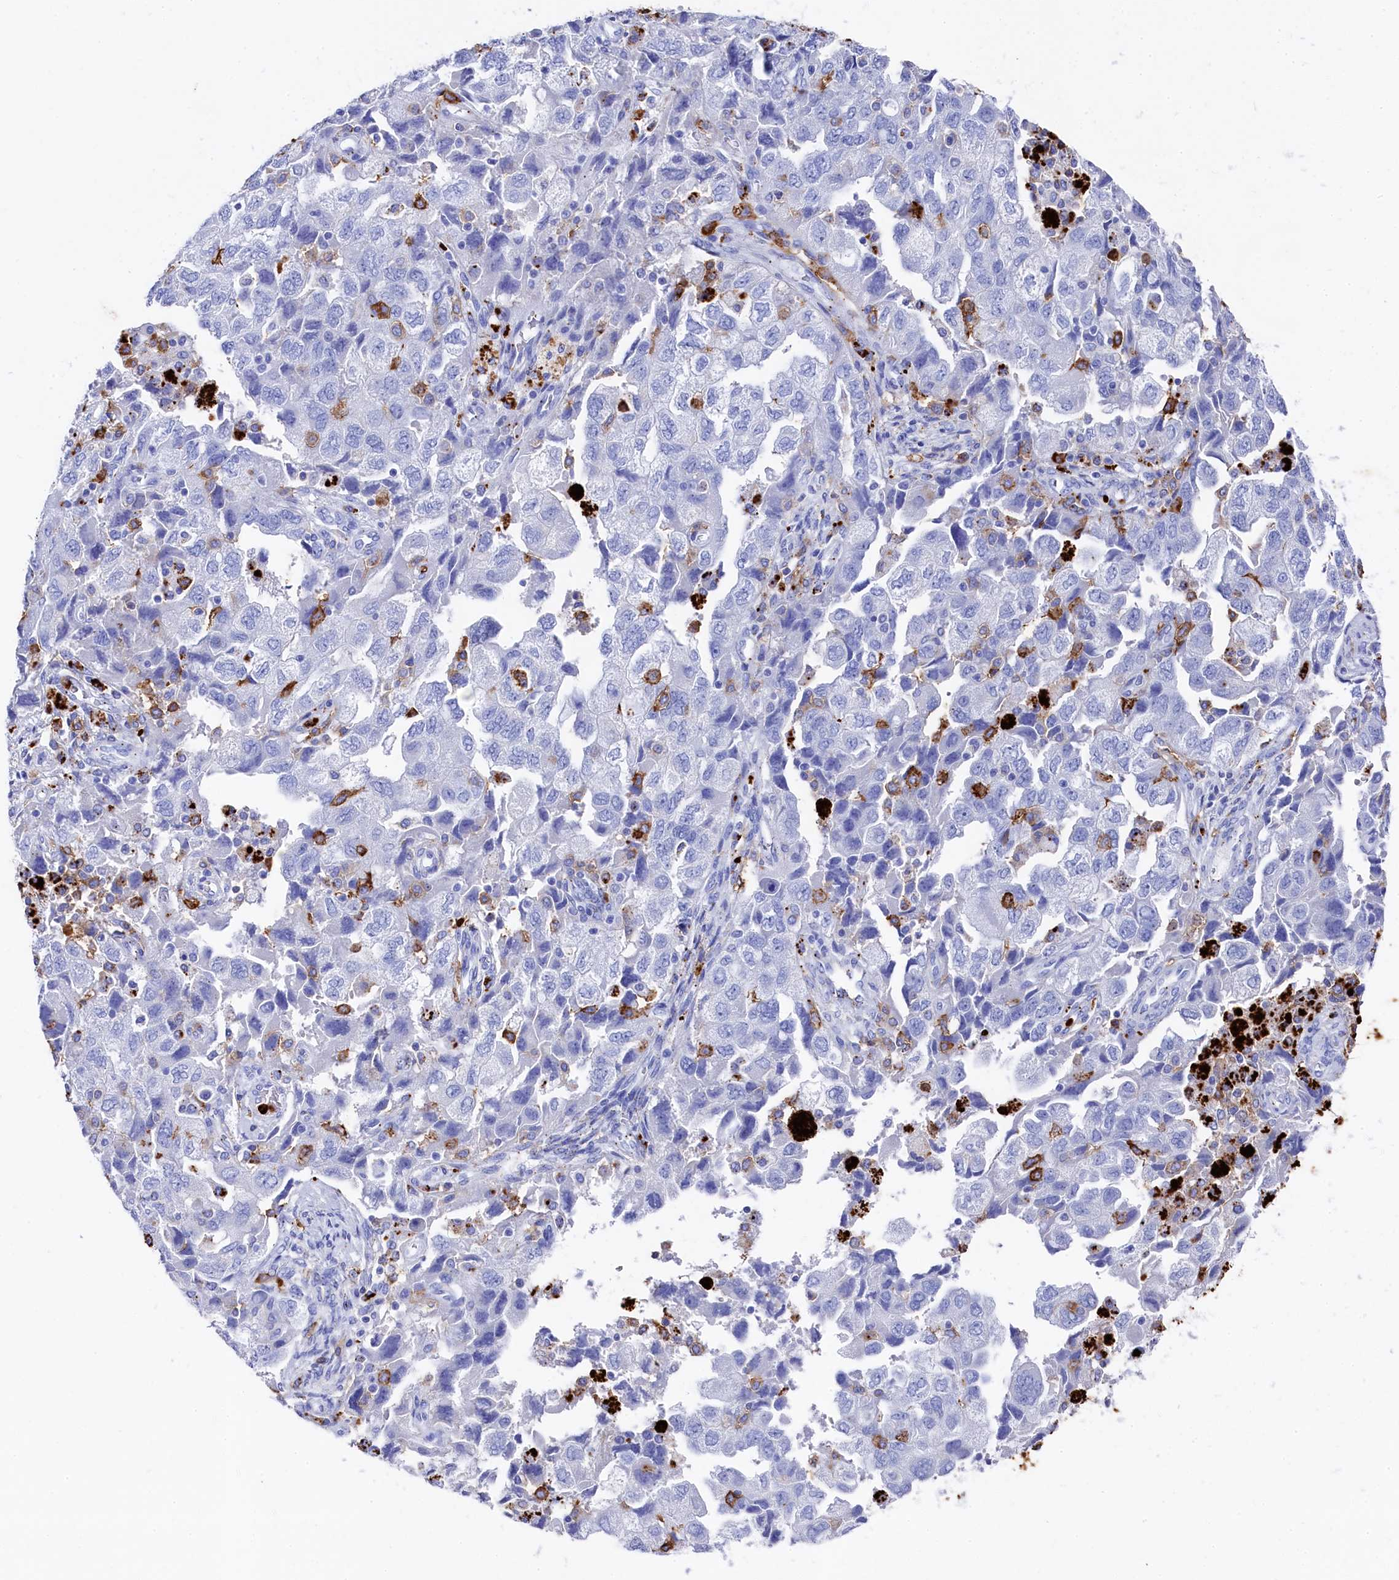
{"staining": {"intensity": "negative", "quantity": "none", "location": "none"}, "tissue": "ovarian cancer", "cell_type": "Tumor cells", "image_type": "cancer", "snomed": [{"axis": "morphology", "description": "Carcinoma, NOS"}, {"axis": "morphology", "description": "Cystadenocarcinoma, serous, NOS"}, {"axis": "topography", "description": "Ovary"}], "caption": "A micrograph of human ovarian cancer is negative for staining in tumor cells. (IHC, brightfield microscopy, high magnification).", "gene": "PLAC8", "patient": {"sex": "female", "age": 69}}